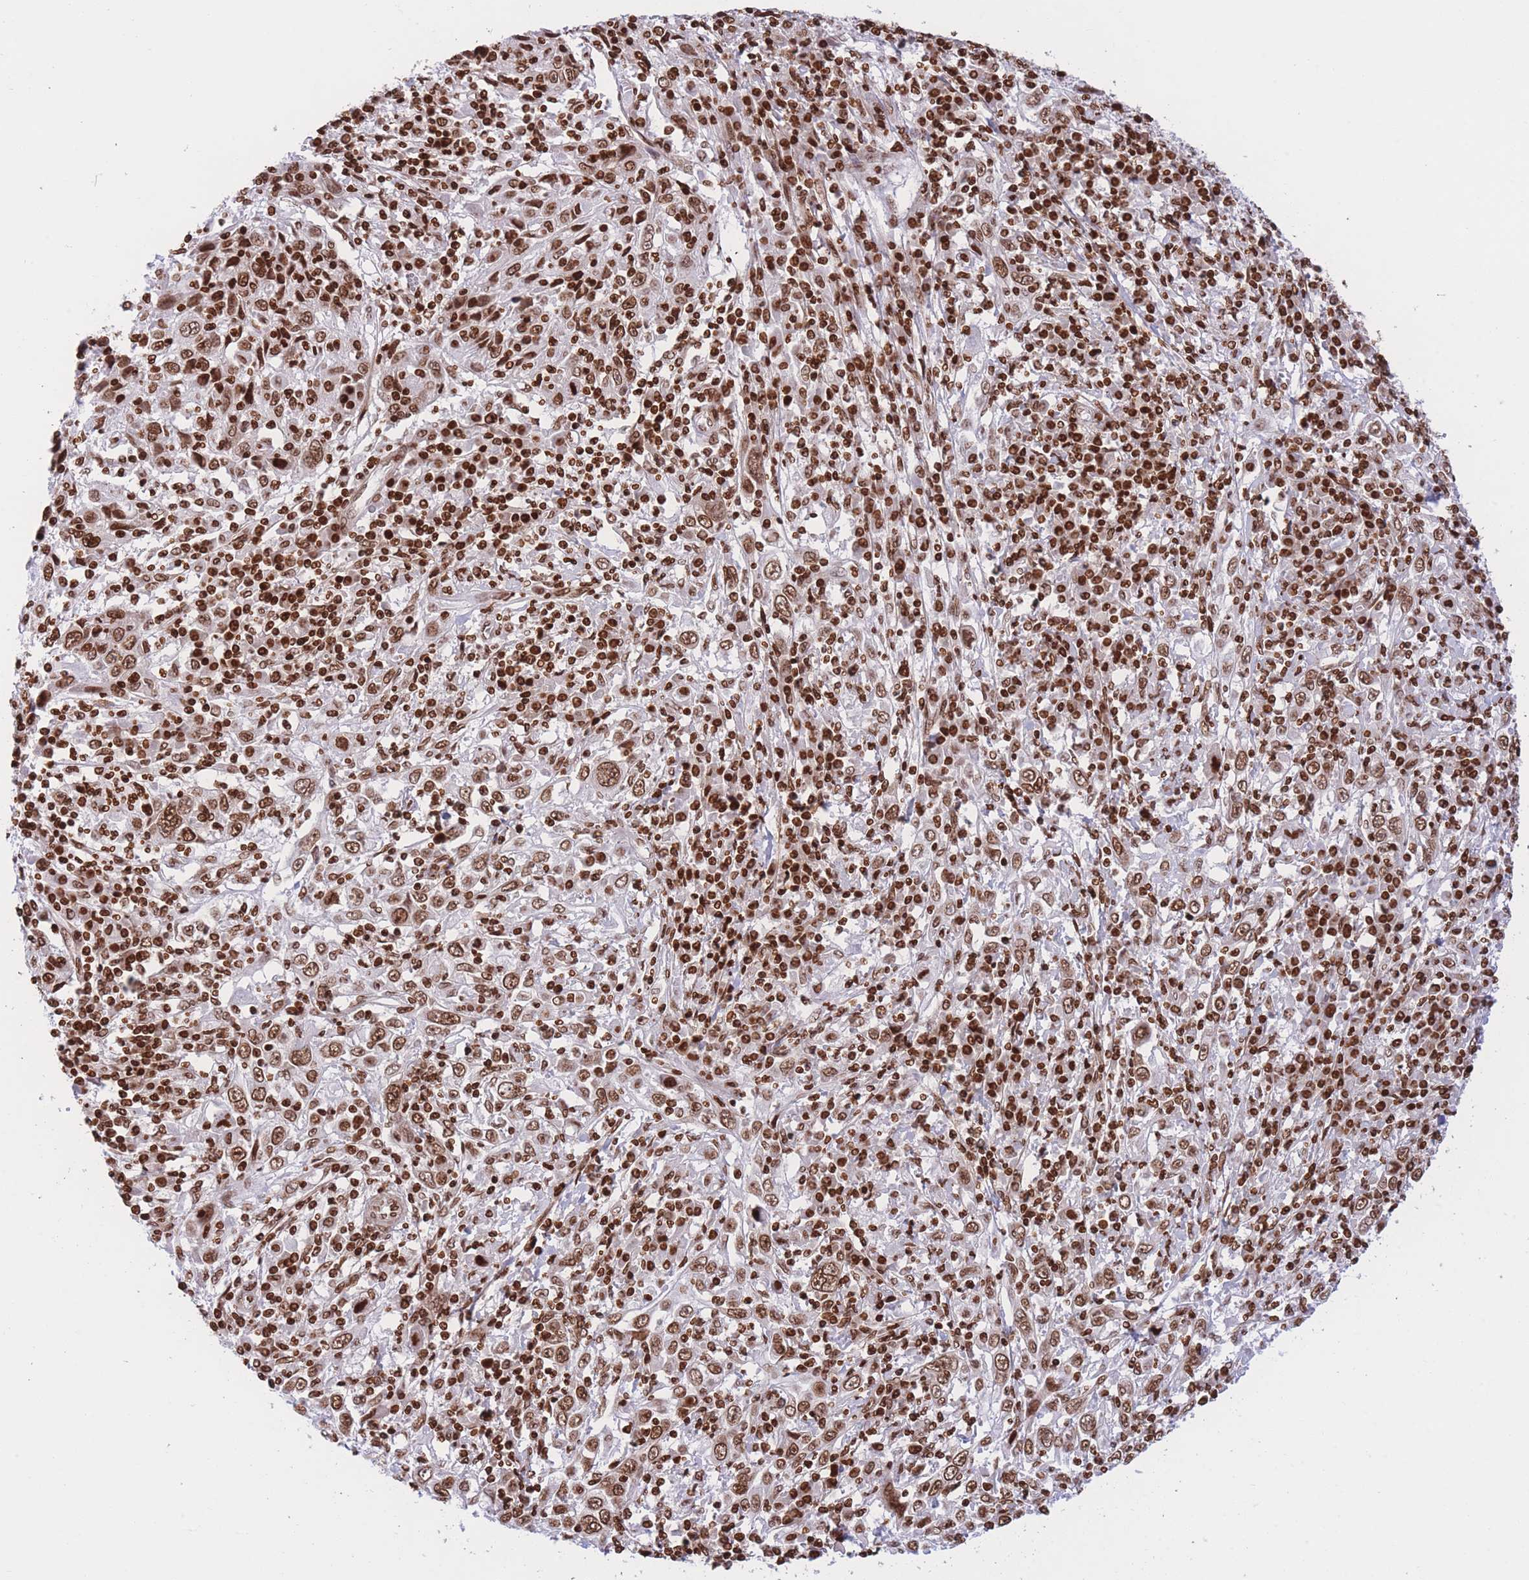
{"staining": {"intensity": "strong", "quantity": ">75%", "location": "nuclear"}, "tissue": "cervical cancer", "cell_type": "Tumor cells", "image_type": "cancer", "snomed": [{"axis": "morphology", "description": "Squamous cell carcinoma, NOS"}, {"axis": "topography", "description": "Cervix"}], "caption": "The photomicrograph exhibits immunohistochemical staining of cervical cancer. There is strong nuclear positivity is appreciated in approximately >75% of tumor cells.", "gene": "H2BC11", "patient": {"sex": "female", "age": 46}}